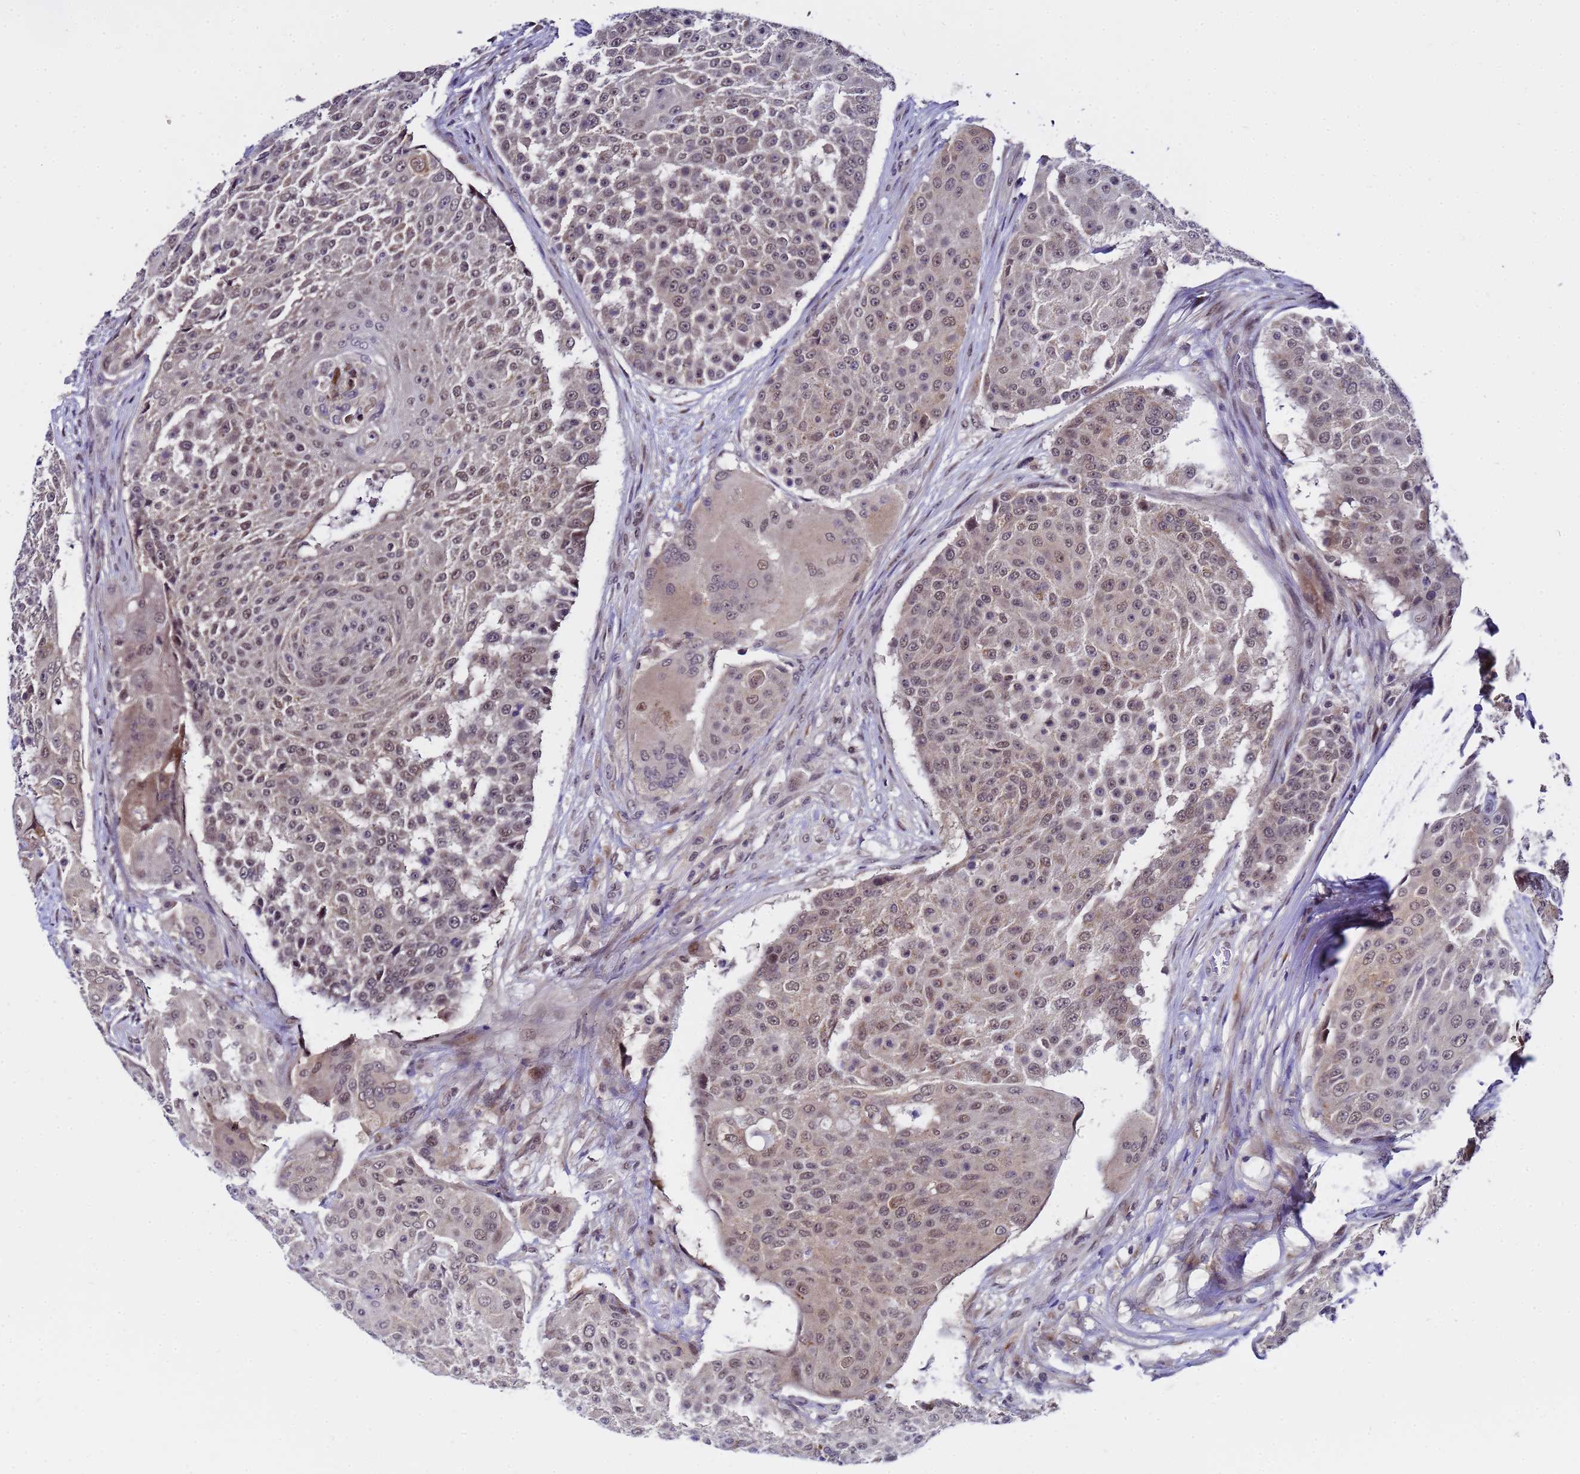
{"staining": {"intensity": "weak", "quantity": ">75%", "location": "cytoplasmic/membranous,nuclear"}, "tissue": "urothelial cancer", "cell_type": "Tumor cells", "image_type": "cancer", "snomed": [{"axis": "morphology", "description": "Urothelial carcinoma, High grade"}, {"axis": "topography", "description": "Urinary bladder"}], "caption": "IHC of human urothelial cancer shows low levels of weak cytoplasmic/membranous and nuclear positivity in approximately >75% of tumor cells. The staining is performed using DAB (3,3'-diaminobenzidine) brown chromogen to label protein expression. The nuclei are counter-stained blue using hematoxylin.", "gene": "ANAPC13", "patient": {"sex": "female", "age": 63}}